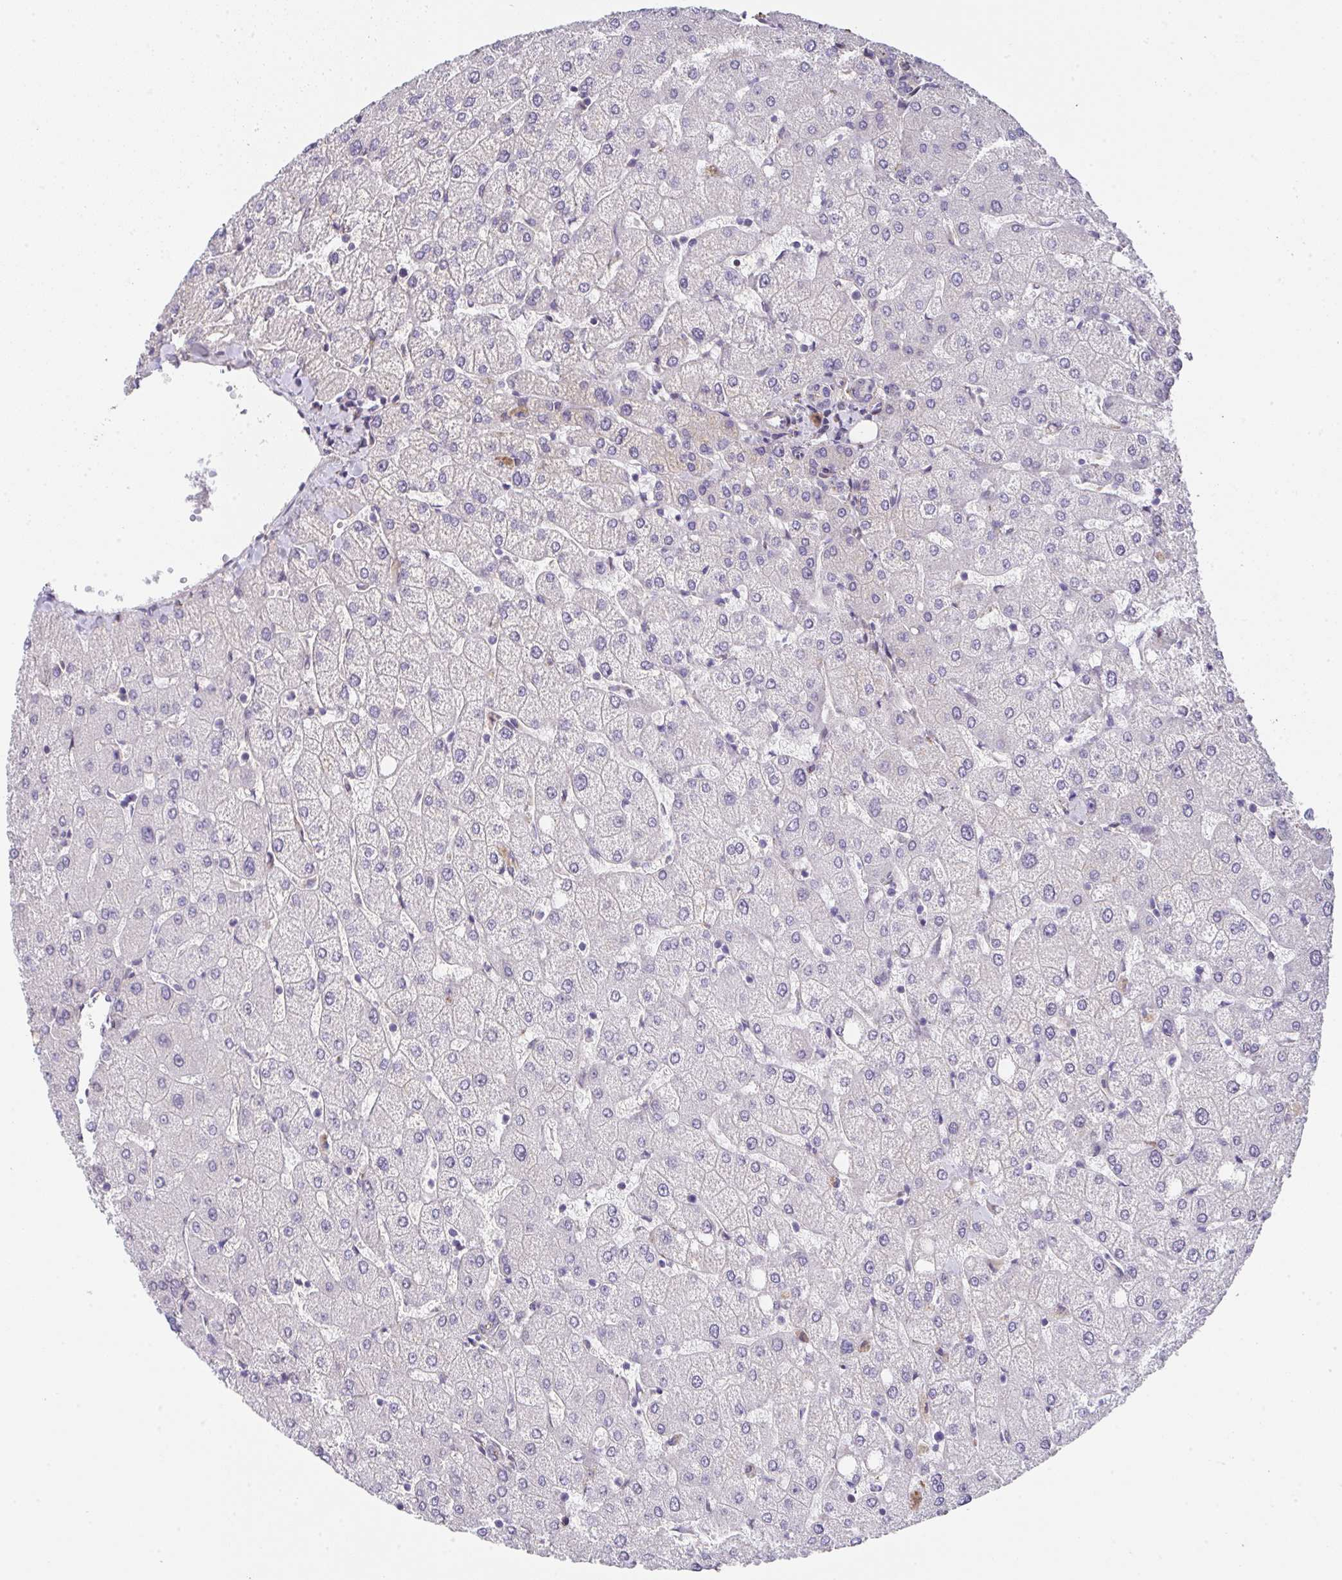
{"staining": {"intensity": "negative", "quantity": "none", "location": "none"}, "tissue": "liver", "cell_type": "Cholangiocytes", "image_type": "normal", "snomed": [{"axis": "morphology", "description": "Normal tissue, NOS"}, {"axis": "topography", "description": "Liver"}], "caption": "The histopathology image displays no staining of cholangiocytes in benign liver.", "gene": "RUNDC3B", "patient": {"sex": "female", "age": 54}}